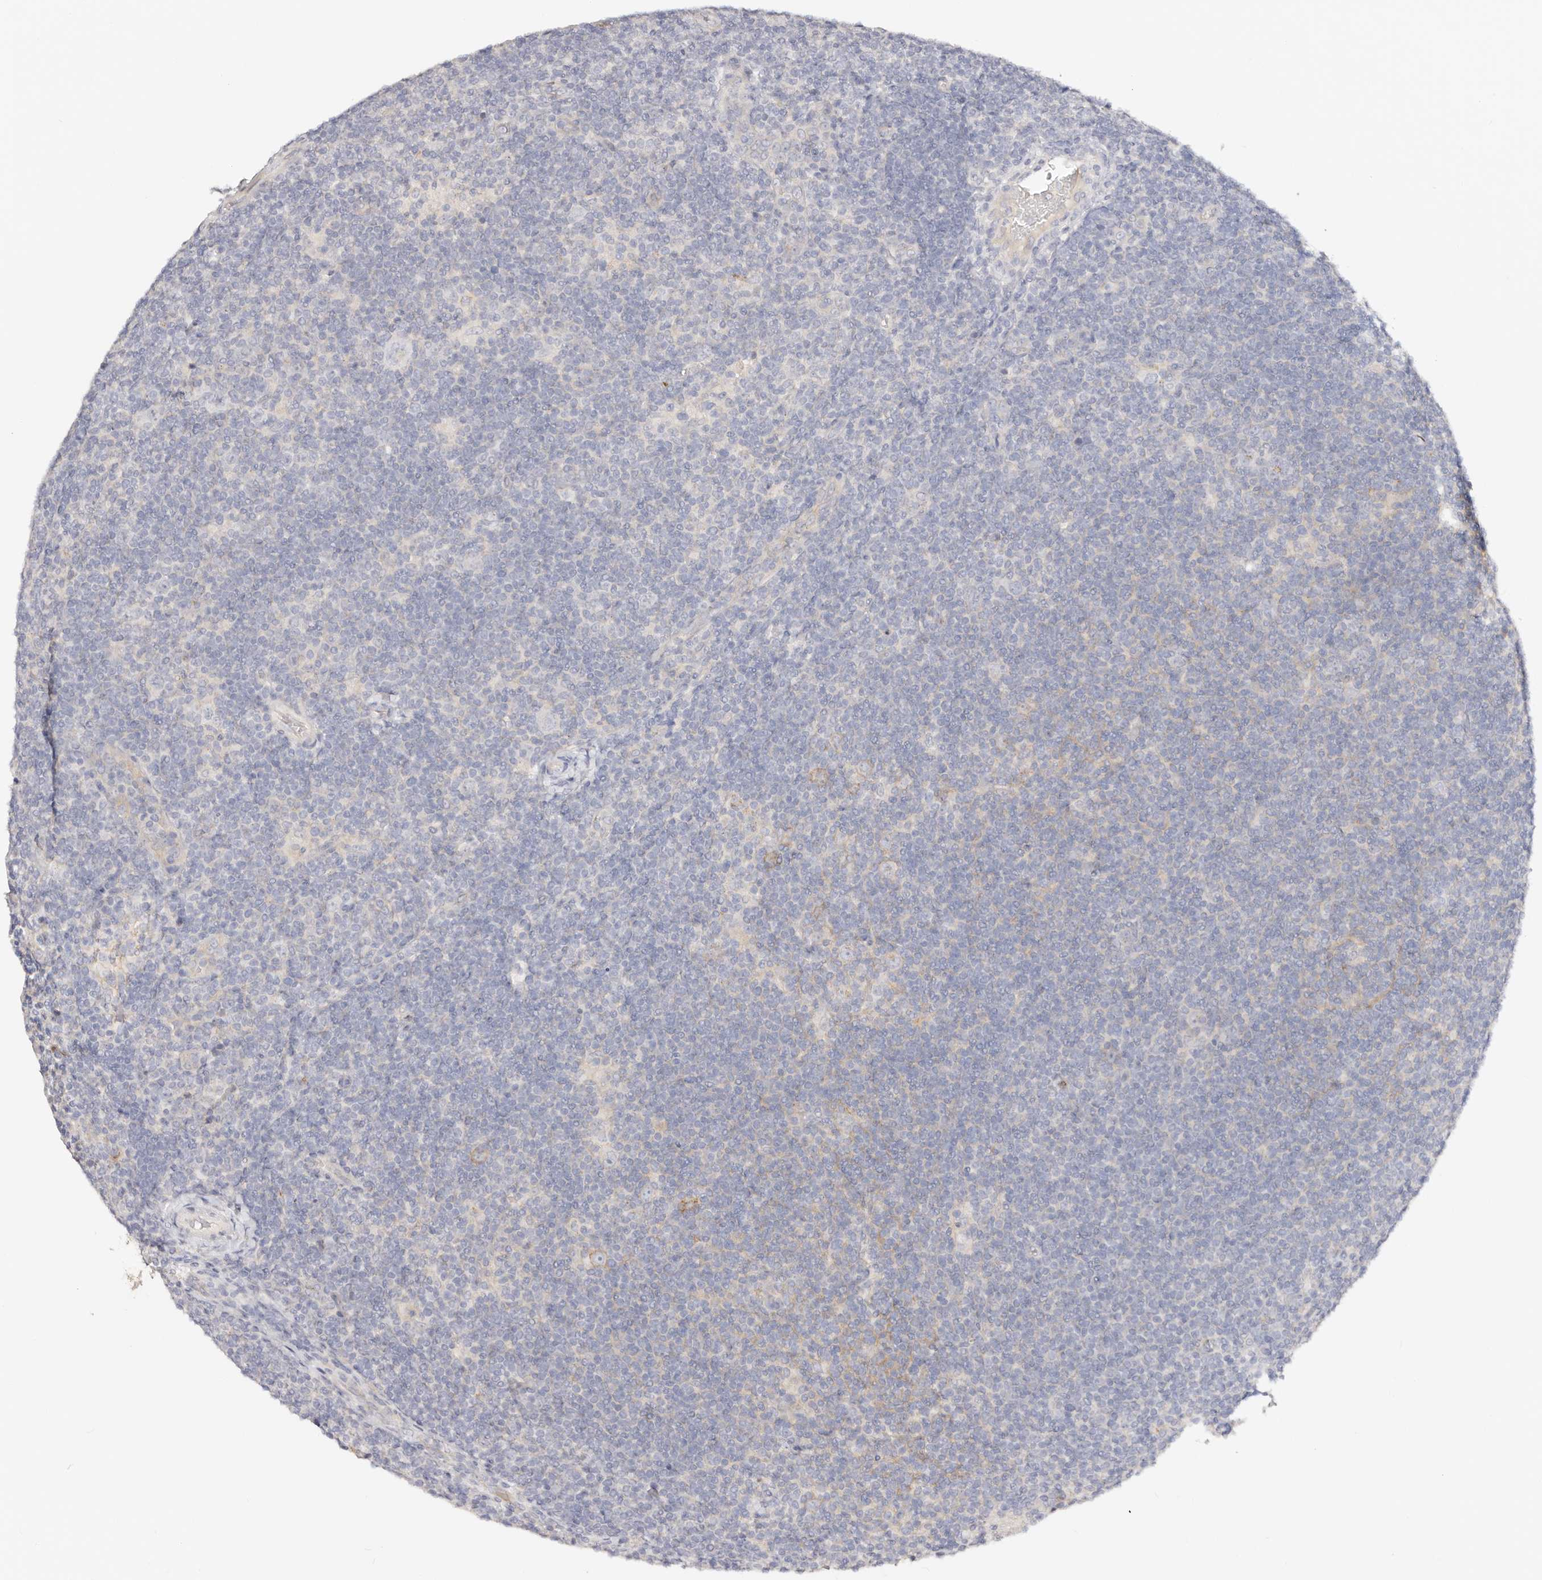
{"staining": {"intensity": "negative", "quantity": "none", "location": "none"}, "tissue": "lymphoma", "cell_type": "Tumor cells", "image_type": "cancer", "snomed": [{"axis": "morphology", "description": "Hodgkin's disease, NOS"}, {"axis": "topography", "description": "Lymph node"}], "caption": "Protein analysis of Hodgkin's disease displays no significant staining in tumor cells. (Immunohistochemistry, brightfield microscopy, high magnification).", "gene": "DNASE1", "patient": {"sex": "female", "age": 57}}